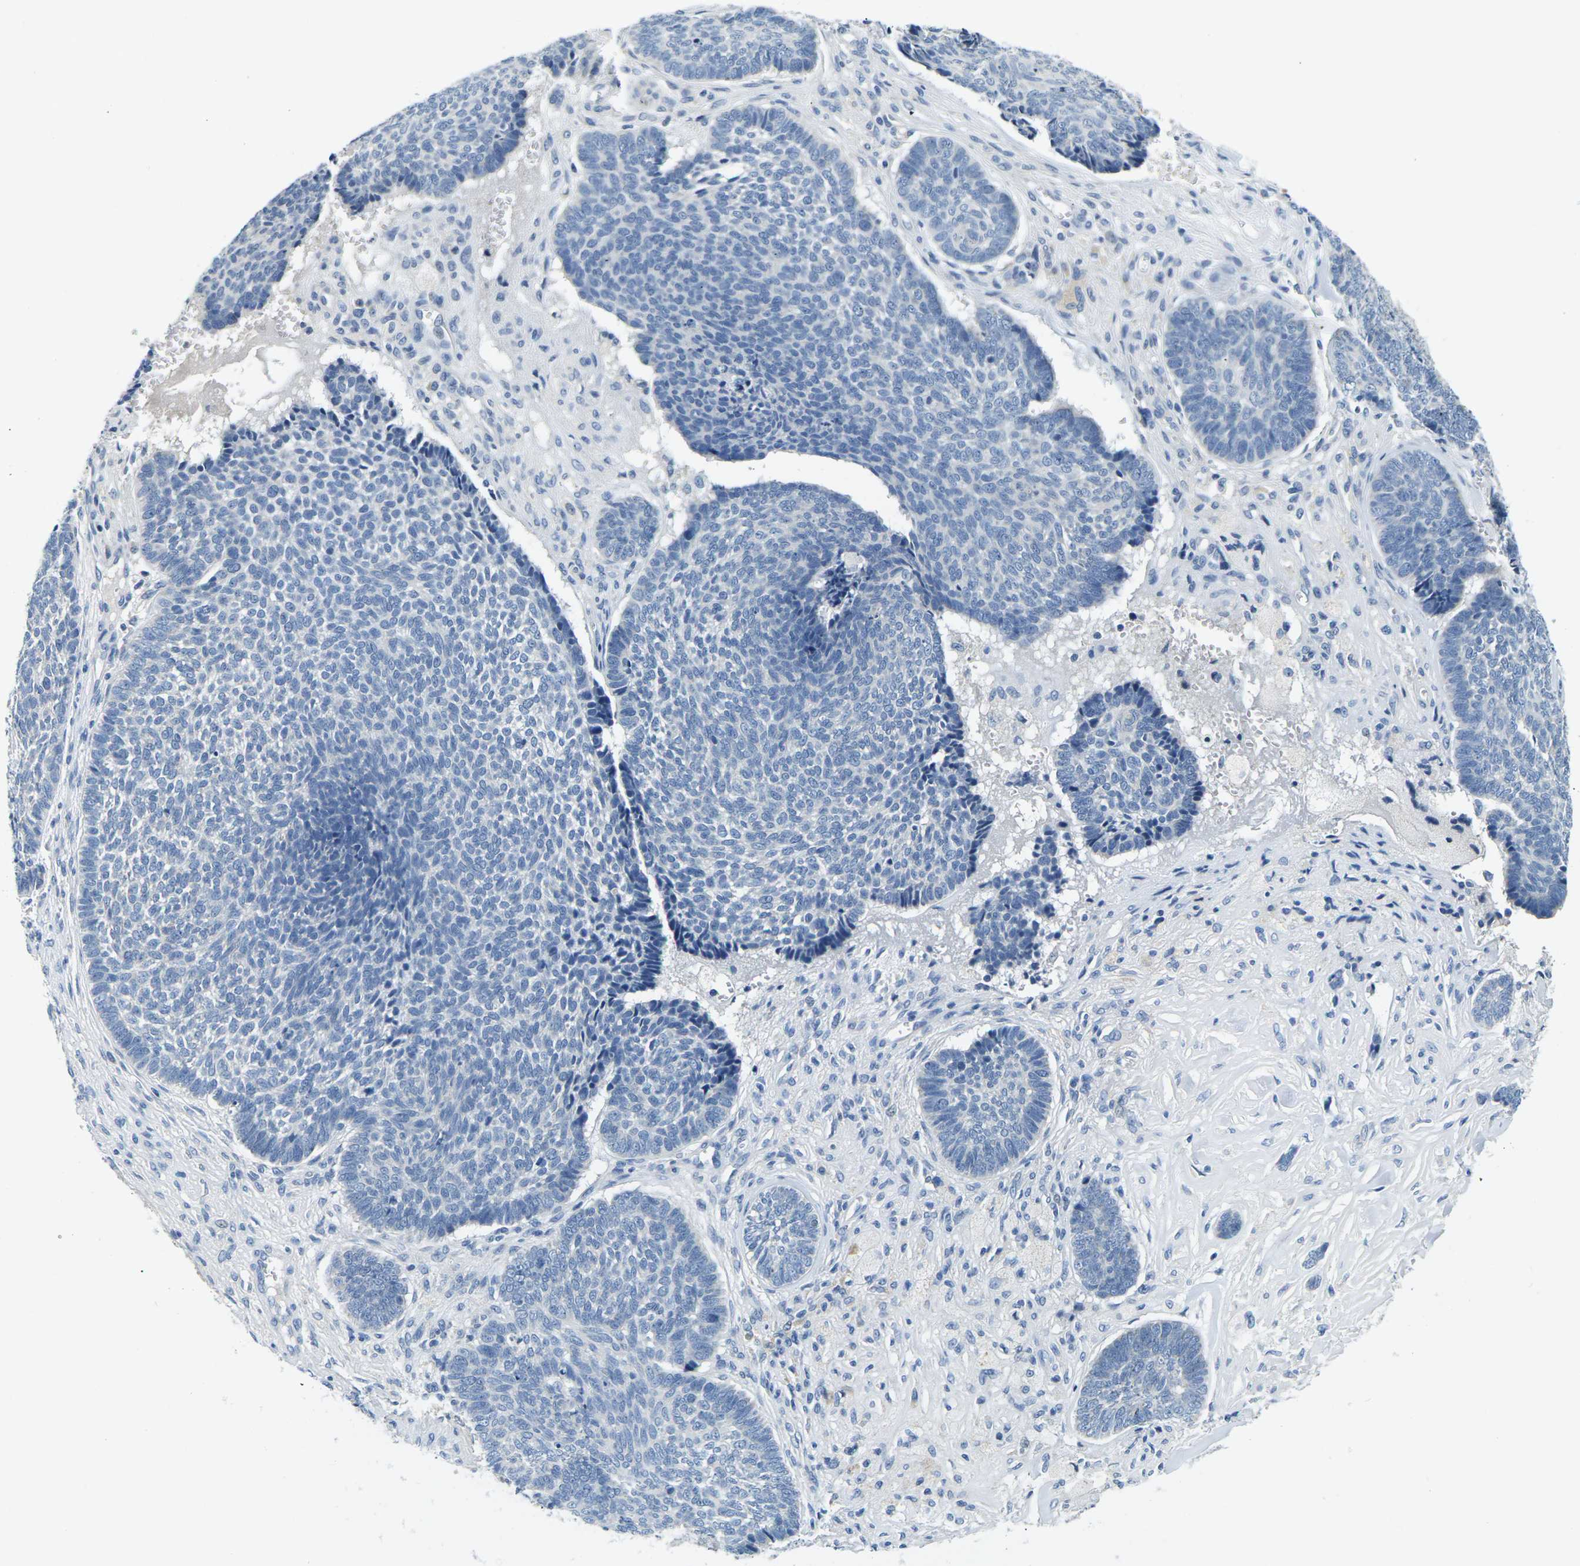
{"staining": {"intensity": "negative", "quantity": "none", "location": "none"}, "tissue": "skin cancer", "cell_type": "Tumor cells", "image_type": "cancer", "snomed": [{"axis": "morphology", "description": "Basal cell carcinoma"}, {"axis": "topography", "description": "Skin"}], "caption": "DAB (3,3'-diaminobenzidine) immunohistochemical staining of human basal cell carcinoma (skin) demonstrates no significant expression in tumor cells.", "gene": "SHISAL2B", "patient": {"sex": "male", "age": 84}}